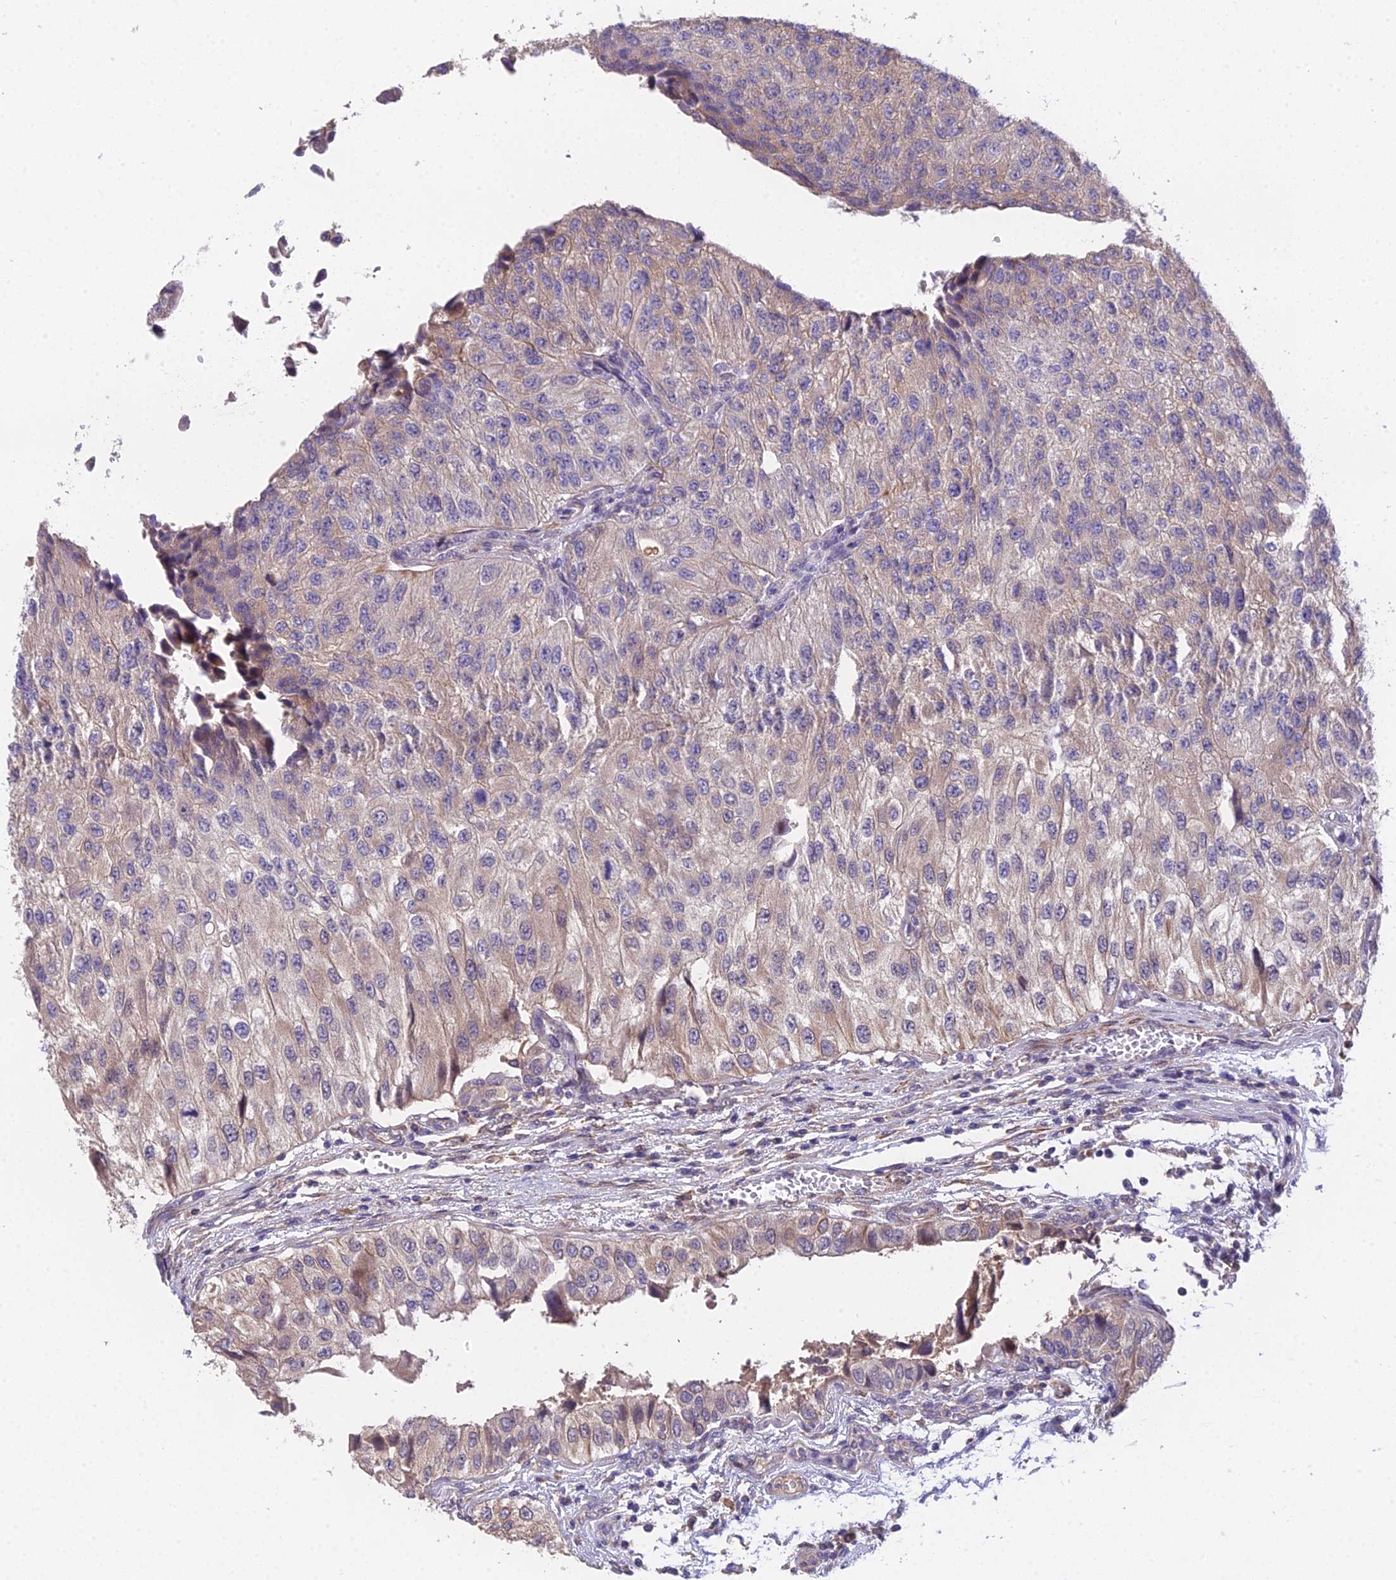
{"staining": {"intensity": "weak", "quantity": "<25%", "location": "cytoplasmic/membranous"}, "tissue": "urothelial cancer", "cell_type": "Tumor cells", "image_type": "cancer", "snomed": [{"axis": "morphology", "description": "Urothelial carcinoma, High grade"}, {"axis": "topography", "description": "Kidney"}, {"axis": "topography", "description": "Urinary bladder"}], "caption": "Photomicrograph shows no protein expression in tumor cells of urothelial cancer tissue. The staining is performed using DAB brown chromogen with nuclei counter-stained in using hematoxylin.", "gene": "PUS10", "patient": {"sex": "male", "age": 77}}